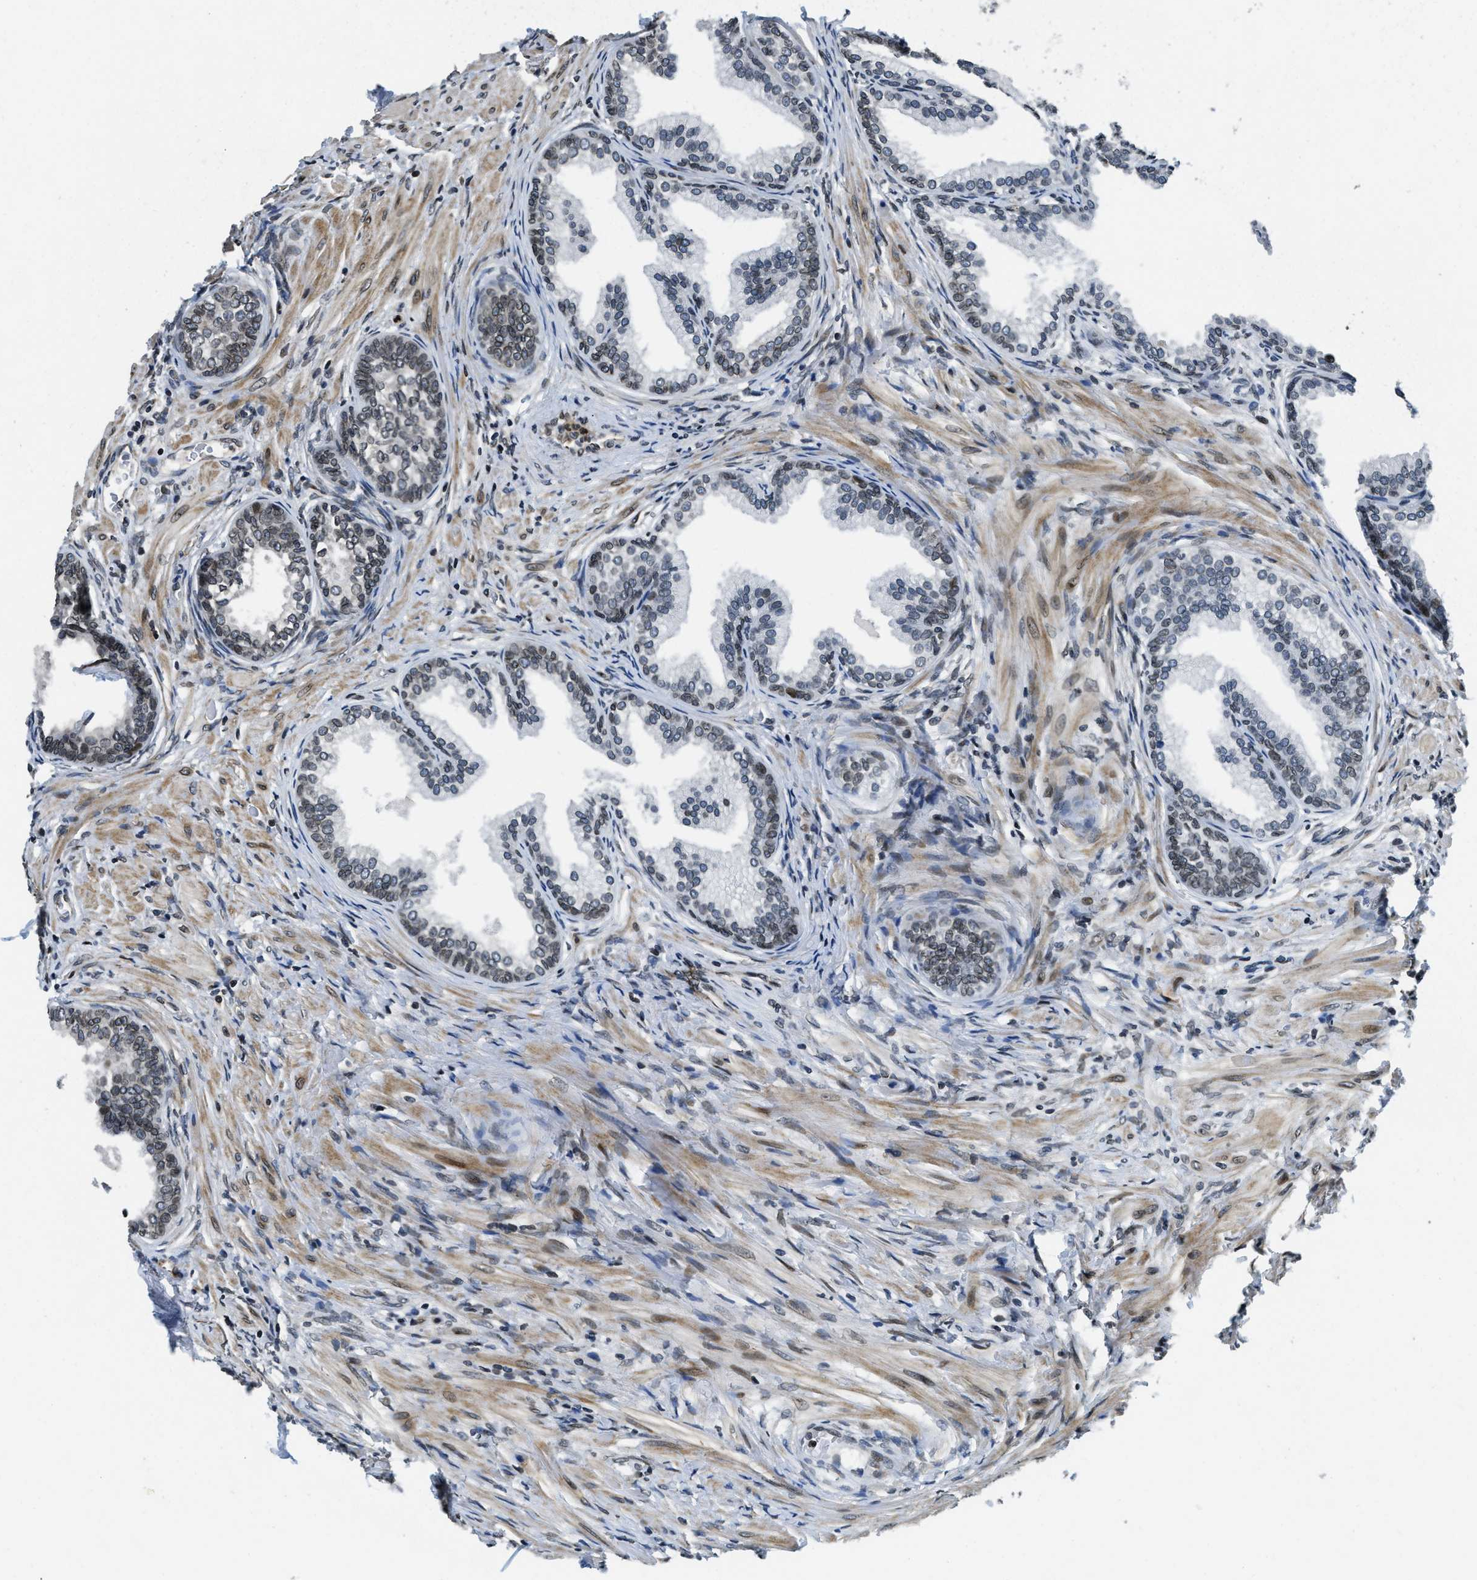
{"staining": {"intensity": "weak", "quantity": ">75%", "location": "nuclear"}, "tissue": "prostate", "cell_type": "Glandular cells", "image_type": "normal", "snomed": [{"axis": "morphology", "description": "Normal tissue, NOS"}, {"axis": "topography", "description": "Prostate"}], "caption": "Protein staining exhibits weak nuclear staining in approximately >75% of glandular cells in unremarkable prostate. (DAB (3,3'-diaminobenzidine) IHC, brown staining for protein, blue staining for nuclei).", "gene": "ZC3HC1", "patient": {"sex": "male", "age": 76}}